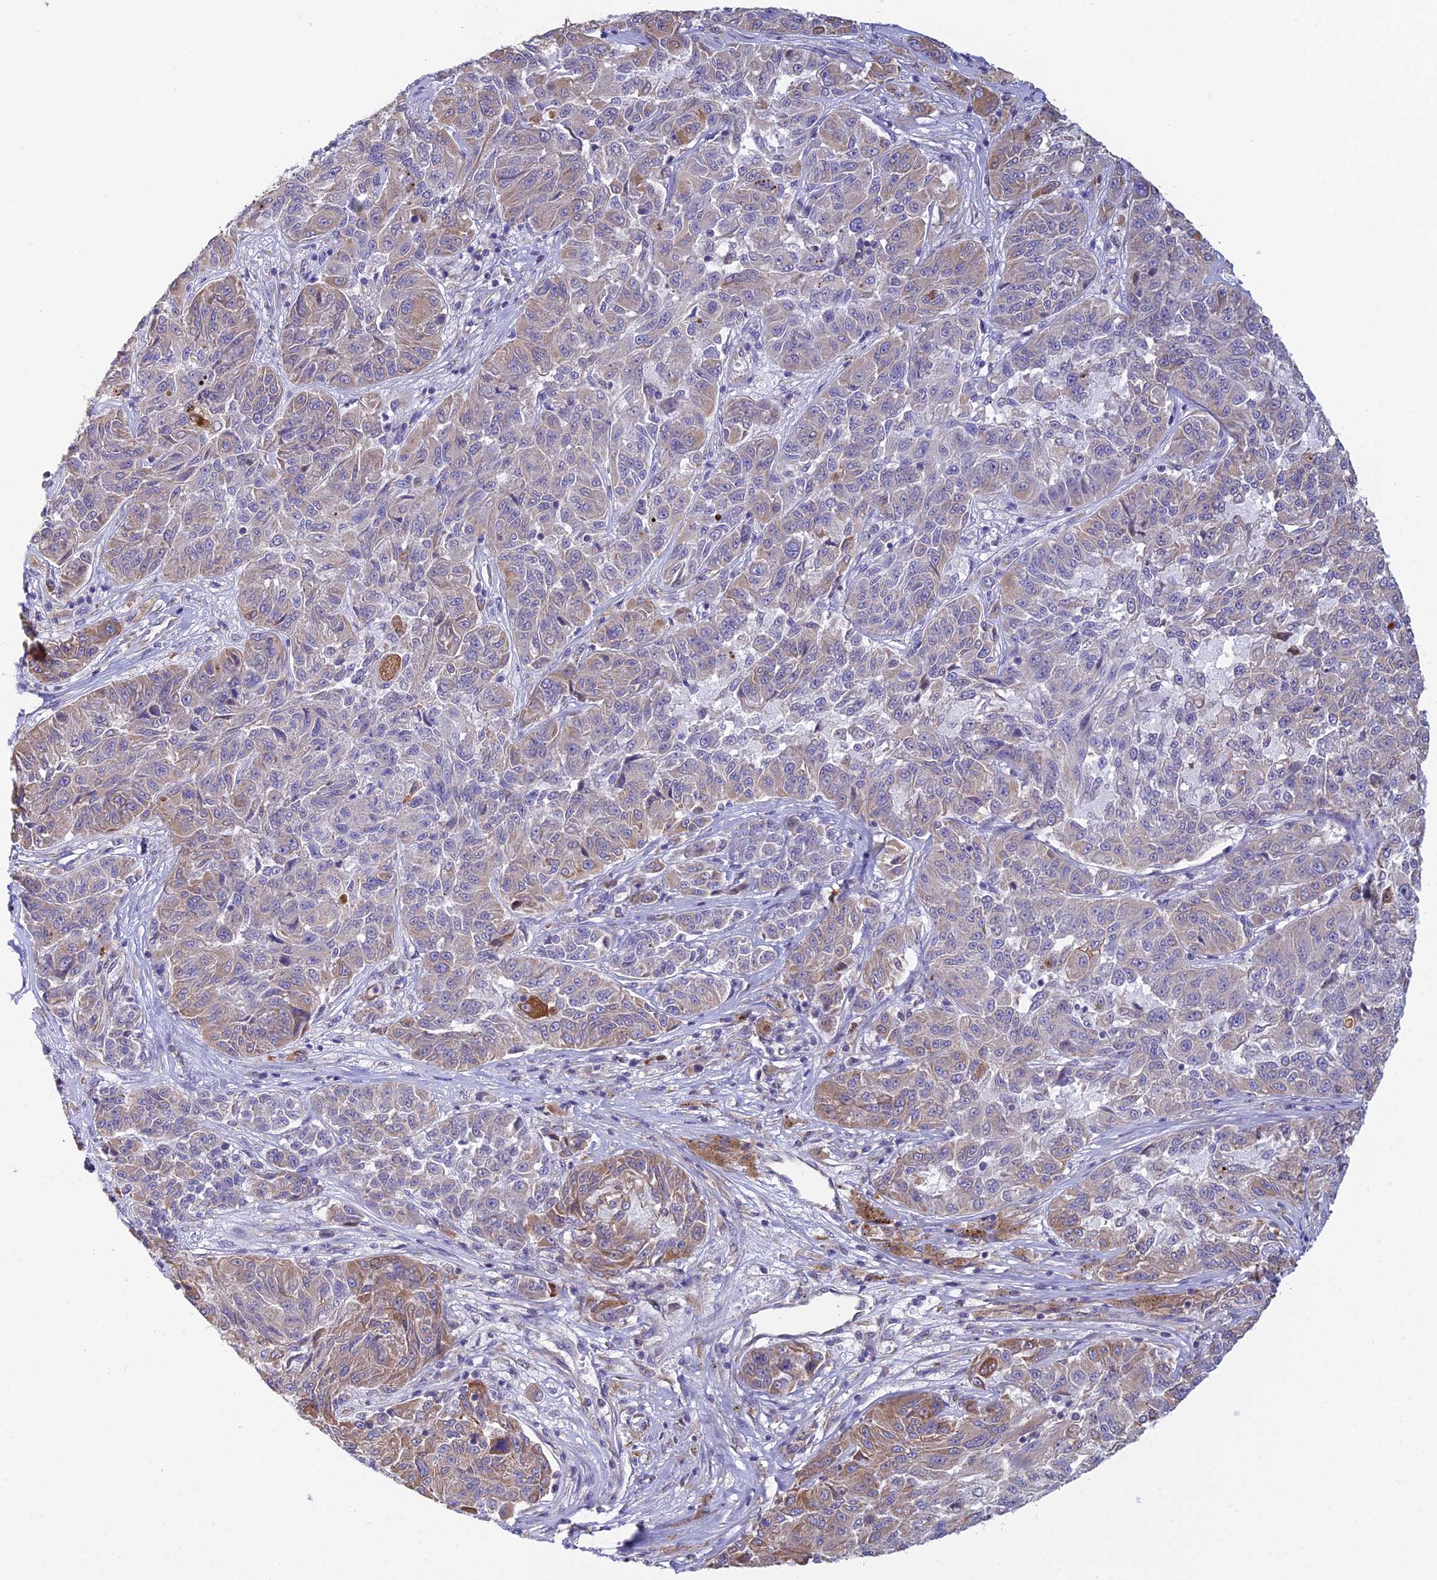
{"staining": {"intensity": "moderate", "quantity": "25%-75%", "location": "cytoplasmic/membranous"}, "tissue": "melanoma", "cell_type": "Tumor cells", "image_type": "cancer", "snomed": [{"axis": "morphology", "description": "Malignant melanoma, NOS"}, {"axis": "topography", "description": "Skin"}], "caption": "Melanoma was stained to show a protein in brown. There is medium levels of moderate cytoplasmic/membranous staining in about 25%-75% of tumor cells.", "gene": "HM13", "patient": {"sex": "male", "age": 53}}